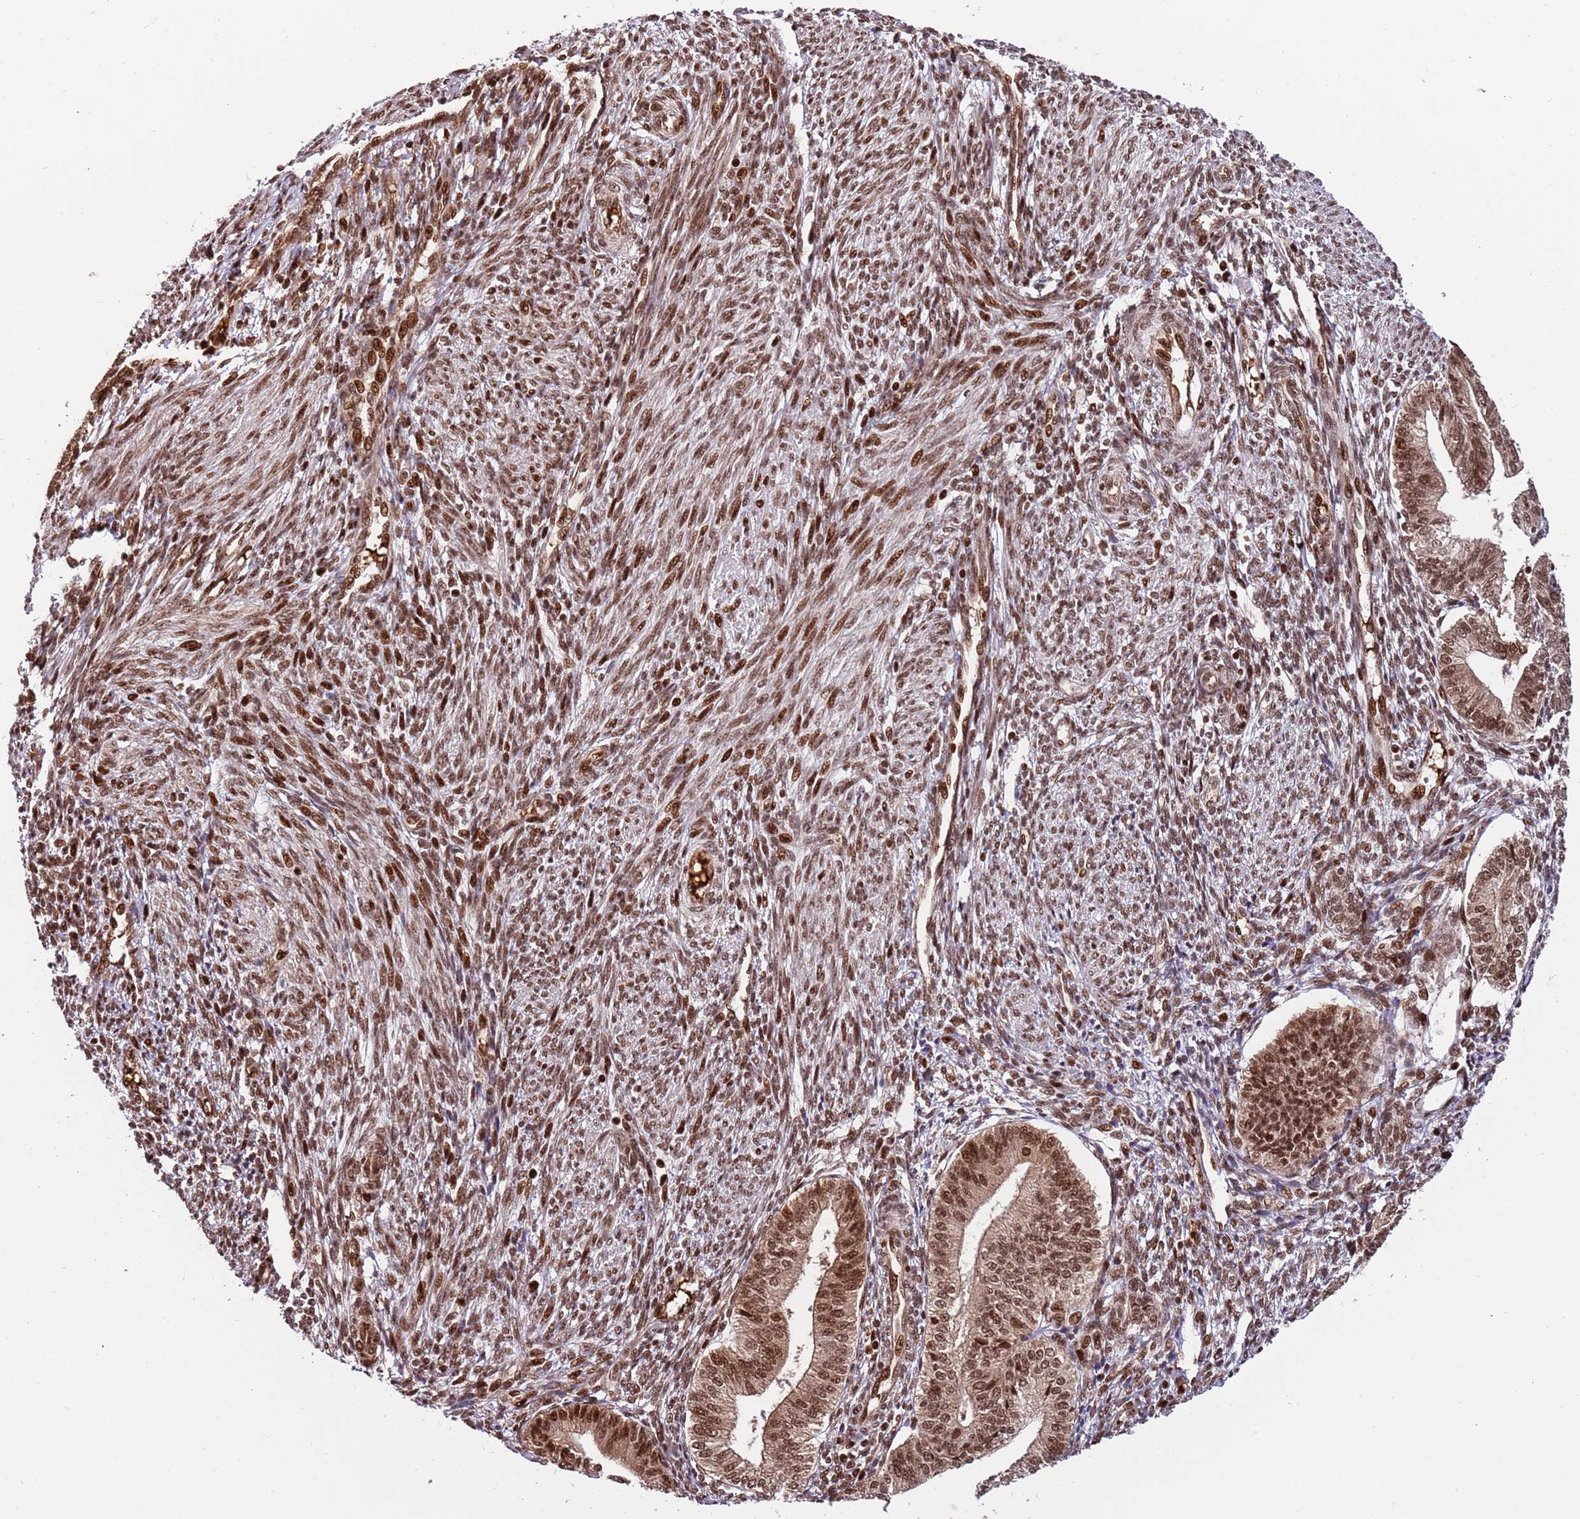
{"staining": {"intensity": "strong", "quantity": ">75%", "location": "cytoplasmic/membranous,nuclear"}, "tissue": "endometrium", "cell_type": "Cells in endometrial stroma", "image_type": "normal", "snomed": [{"axis": "morphology", "description": "Normal tissue, NOS"}, {"axis": "topography", "description": "Endometrium"}], "caption": "Human endometrium stained for a protein (brown) displays strong cytoplasmic/membranous,nuclear positive expression in about >75% of cells in endometrial stroma.", "gene": "RIF1", "patient": {"sex": "female", "age": 34}}